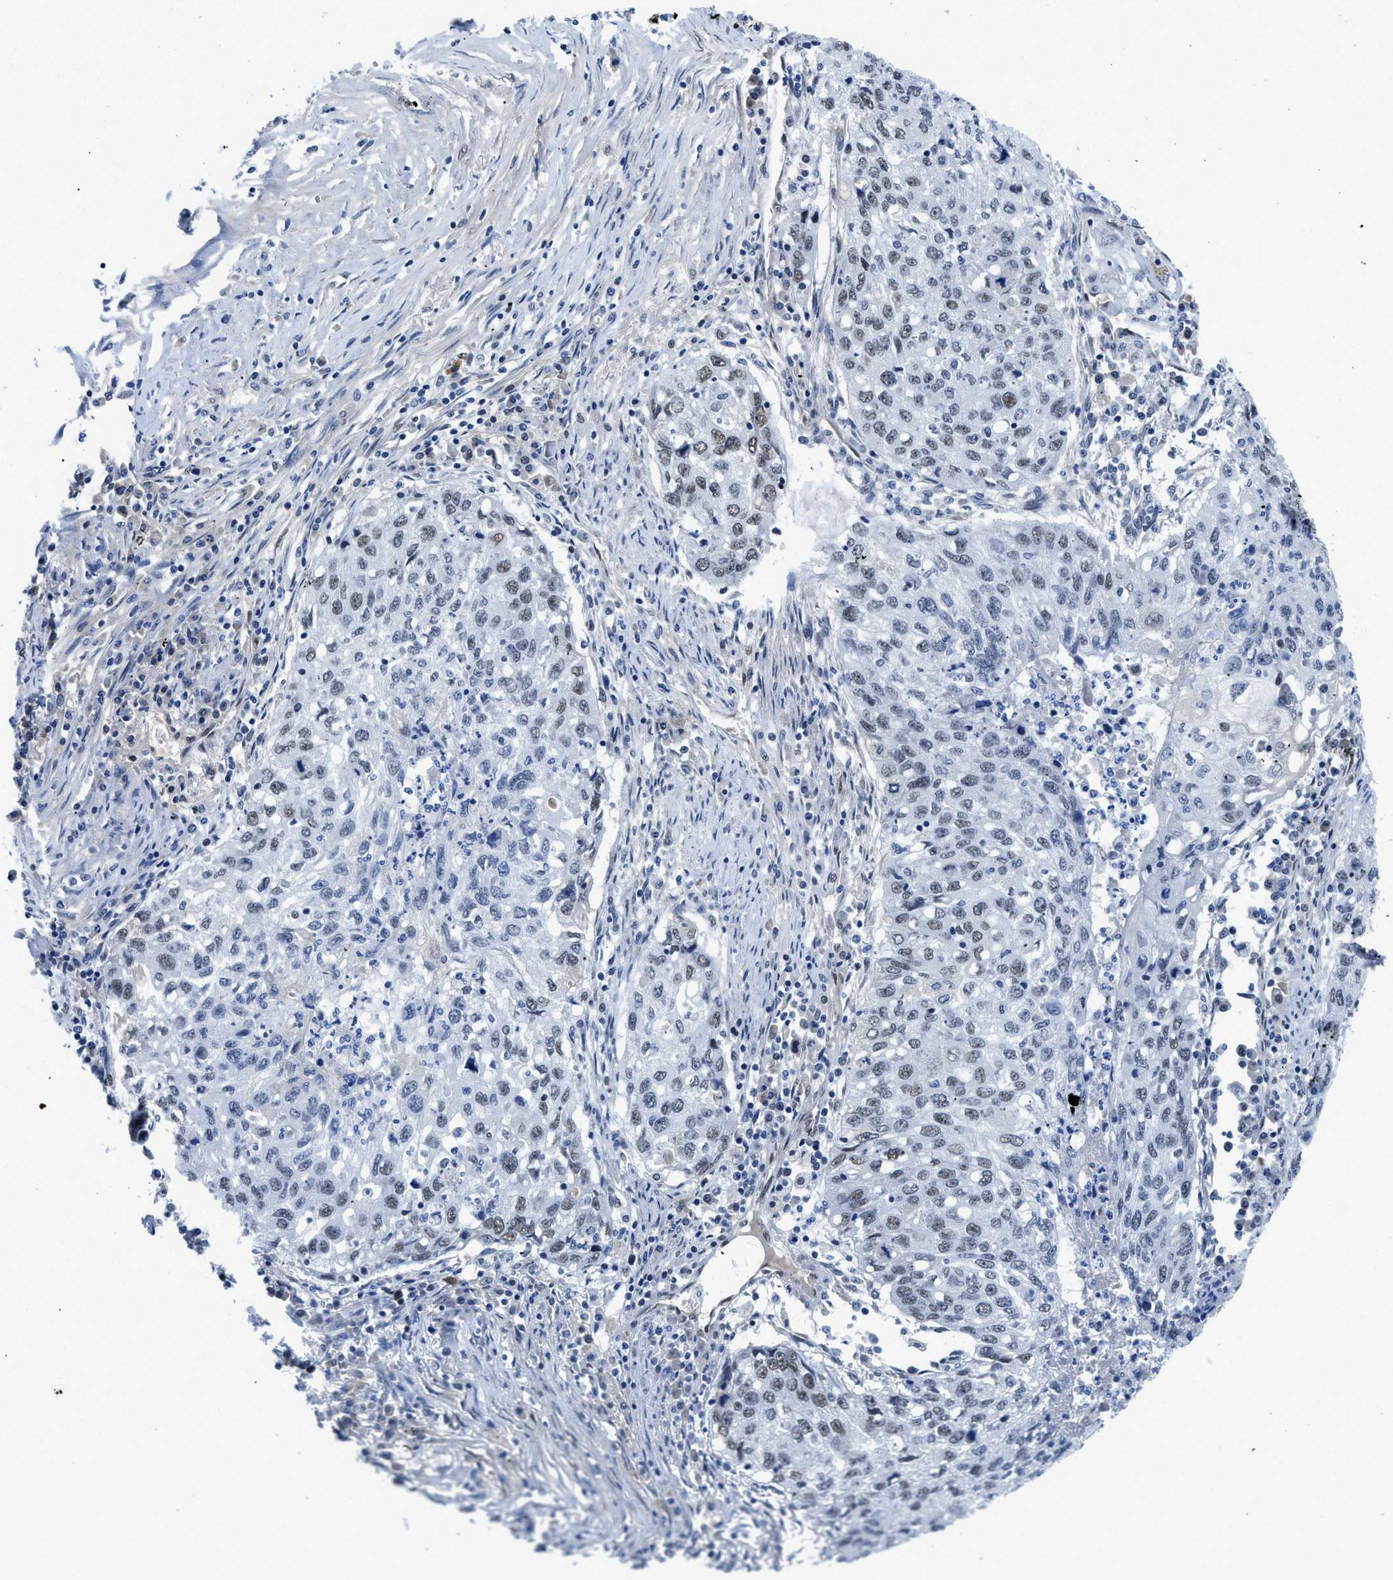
{"staining": {"intensity": "weak", "quantity": "25%-75%", "location": "nuclear"}, "tissue": "lung cancer", "cell_type": "Tumor cells", "image_type": "cancer", "snomed": [{"axis": "morphology", "description": "Squamous cell carcinoma, NOS"}, {"axis": "topography", "description": "Lung"}], "caption": "A brown stain highlights weak nuclear expression of a protein in human lung cancer (squamous cell carcinoma) tumor cells.", "gene": "SMARCAD1", "patient": {"sex": "female", "age": 63}}